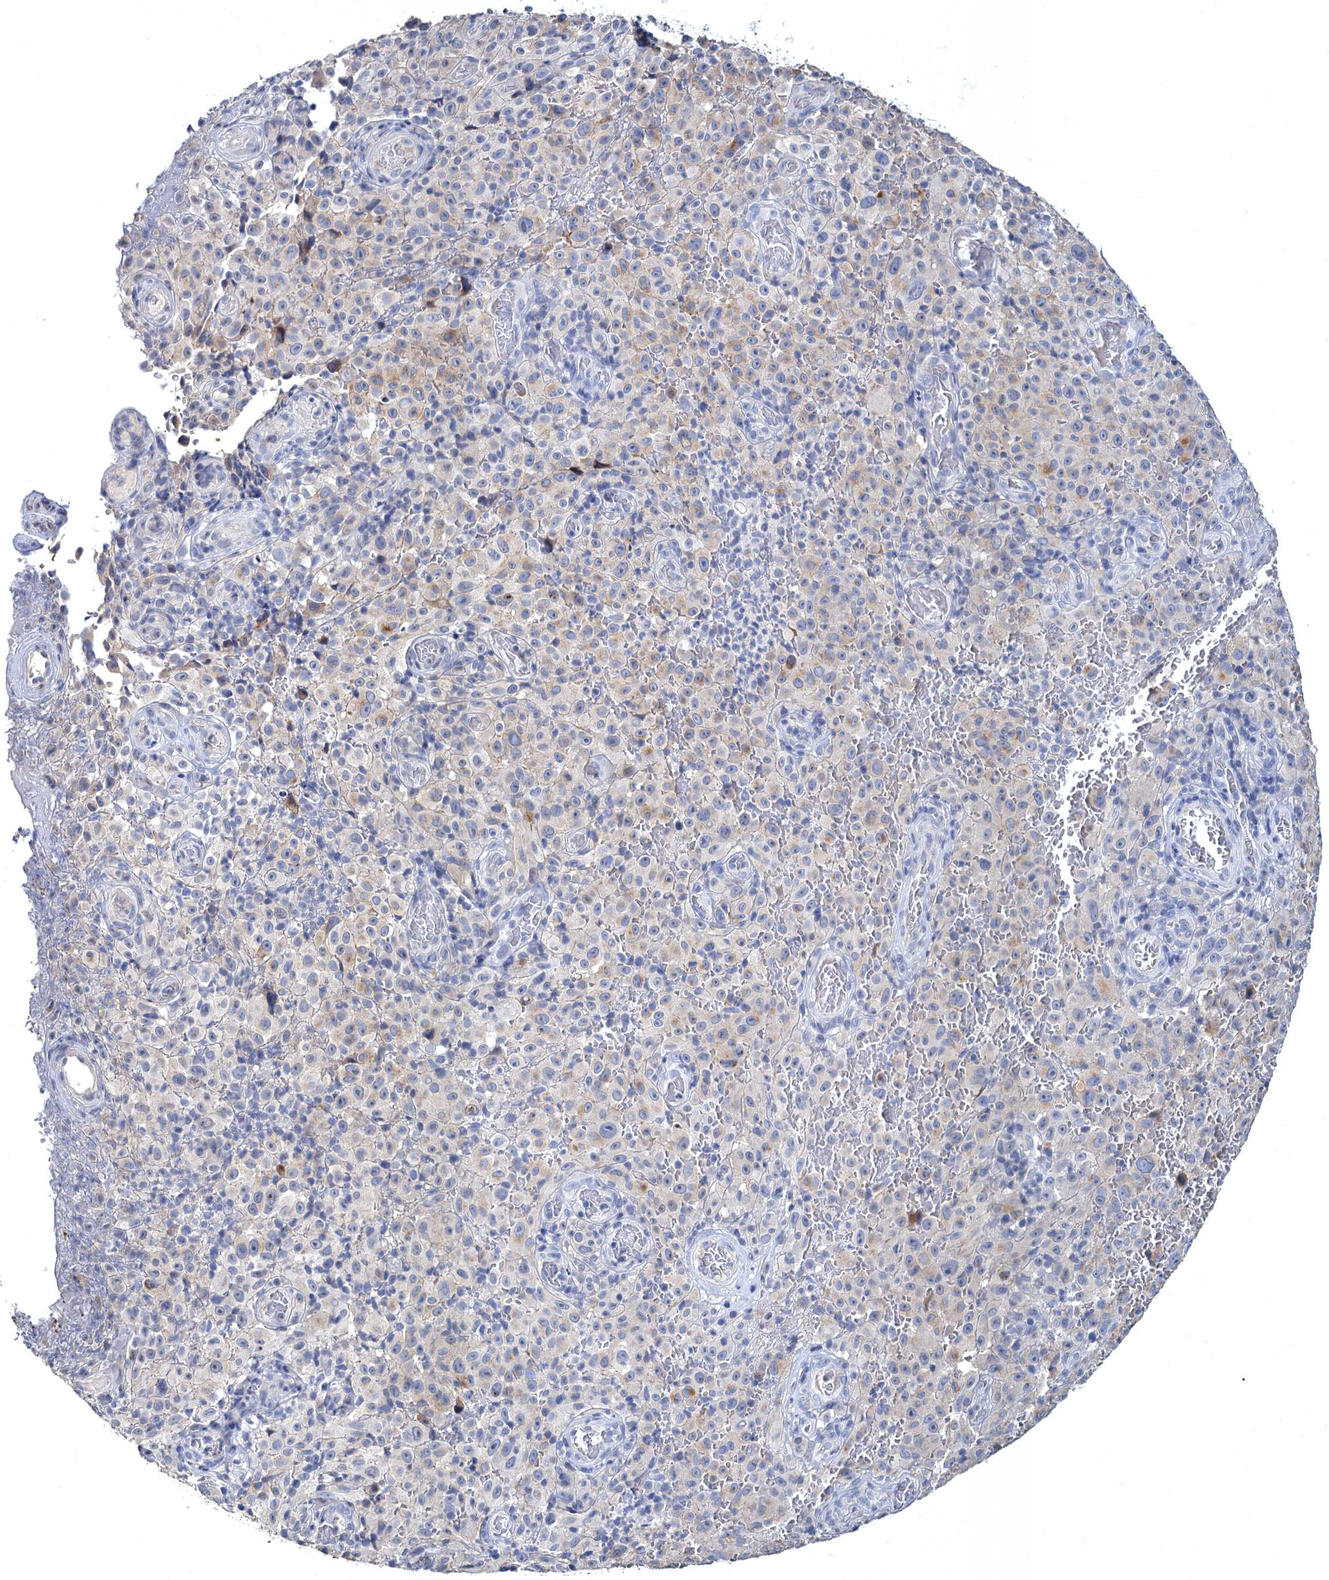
{"staining": {"intensity": "weak", "quantity": "<25%", "location": "cytoplasmic/membranous"}, "tissue": "melanoma", "cell_type": "Tumor cells", "image_type": "cancer", "snomed": [{"axis": "morphology", "description": "Malignant melanoma, NOS"}, {"axis": "topography", "description": "Skin"}], "caption": "A micrograph of malignant melanoma stained for a protein displays no brown staining in tumor cells.", "gene": "ATP9A", "patient": {"sex": "female", "age": 82}}